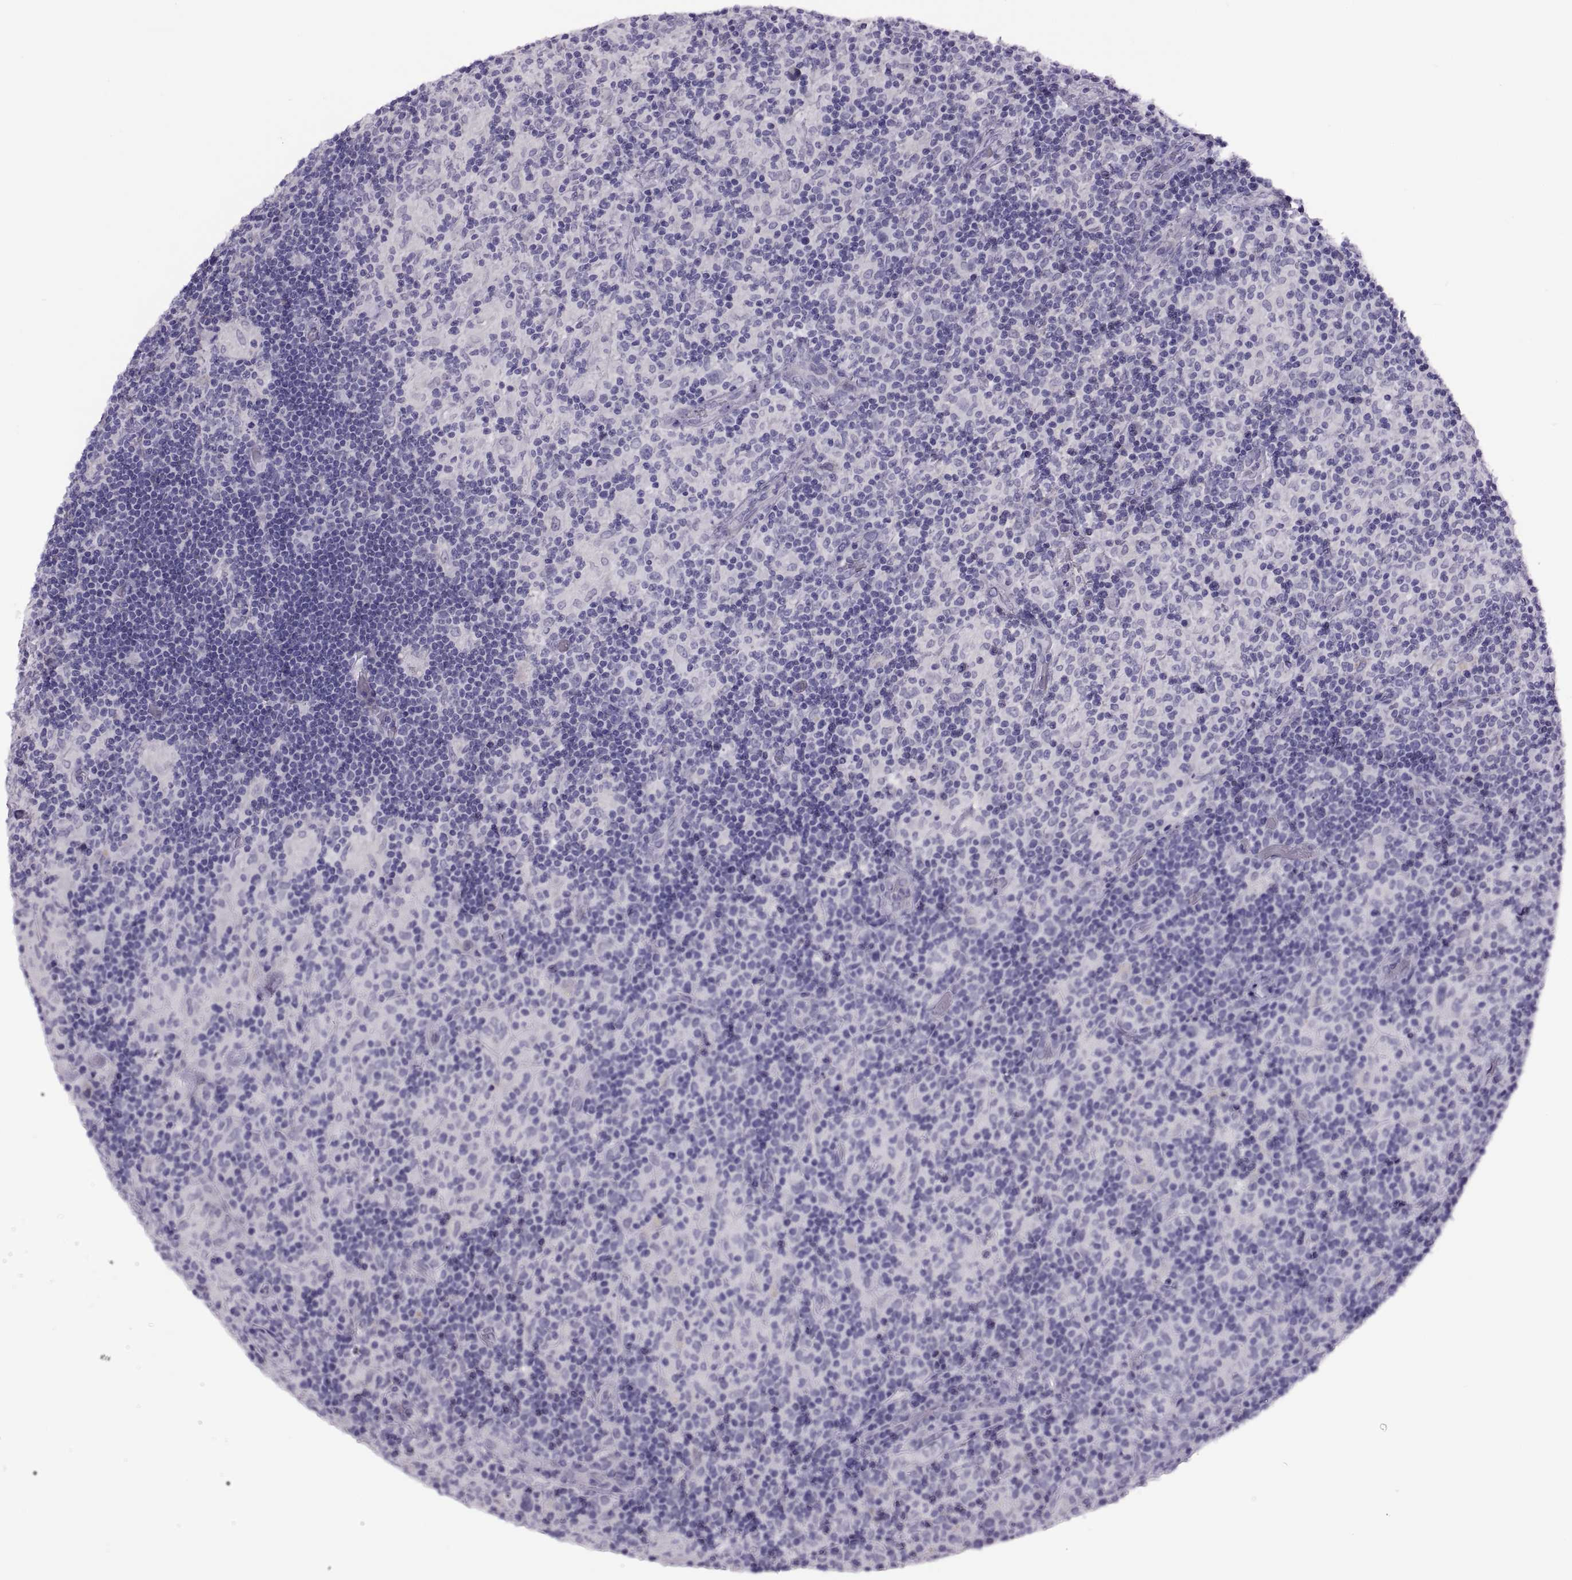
{"staining": {"intensity": "negative", "quantity": "none", "location": "none"}, "tissue": "lymphoma", "cell_type": "Tumor cells", "image_type": "cancer", "snomed": [{"axis": "morphology", "description": "Hodgkin's disease, NOS"}, {"axis": "topography", "description": "Lymph node"}], "caption": "The IHC micrograph has no significant expression in tumor cells of lymphoma tissue.", "gene": "QRICH2", "patient": {"sex": "male", "age": 70}}